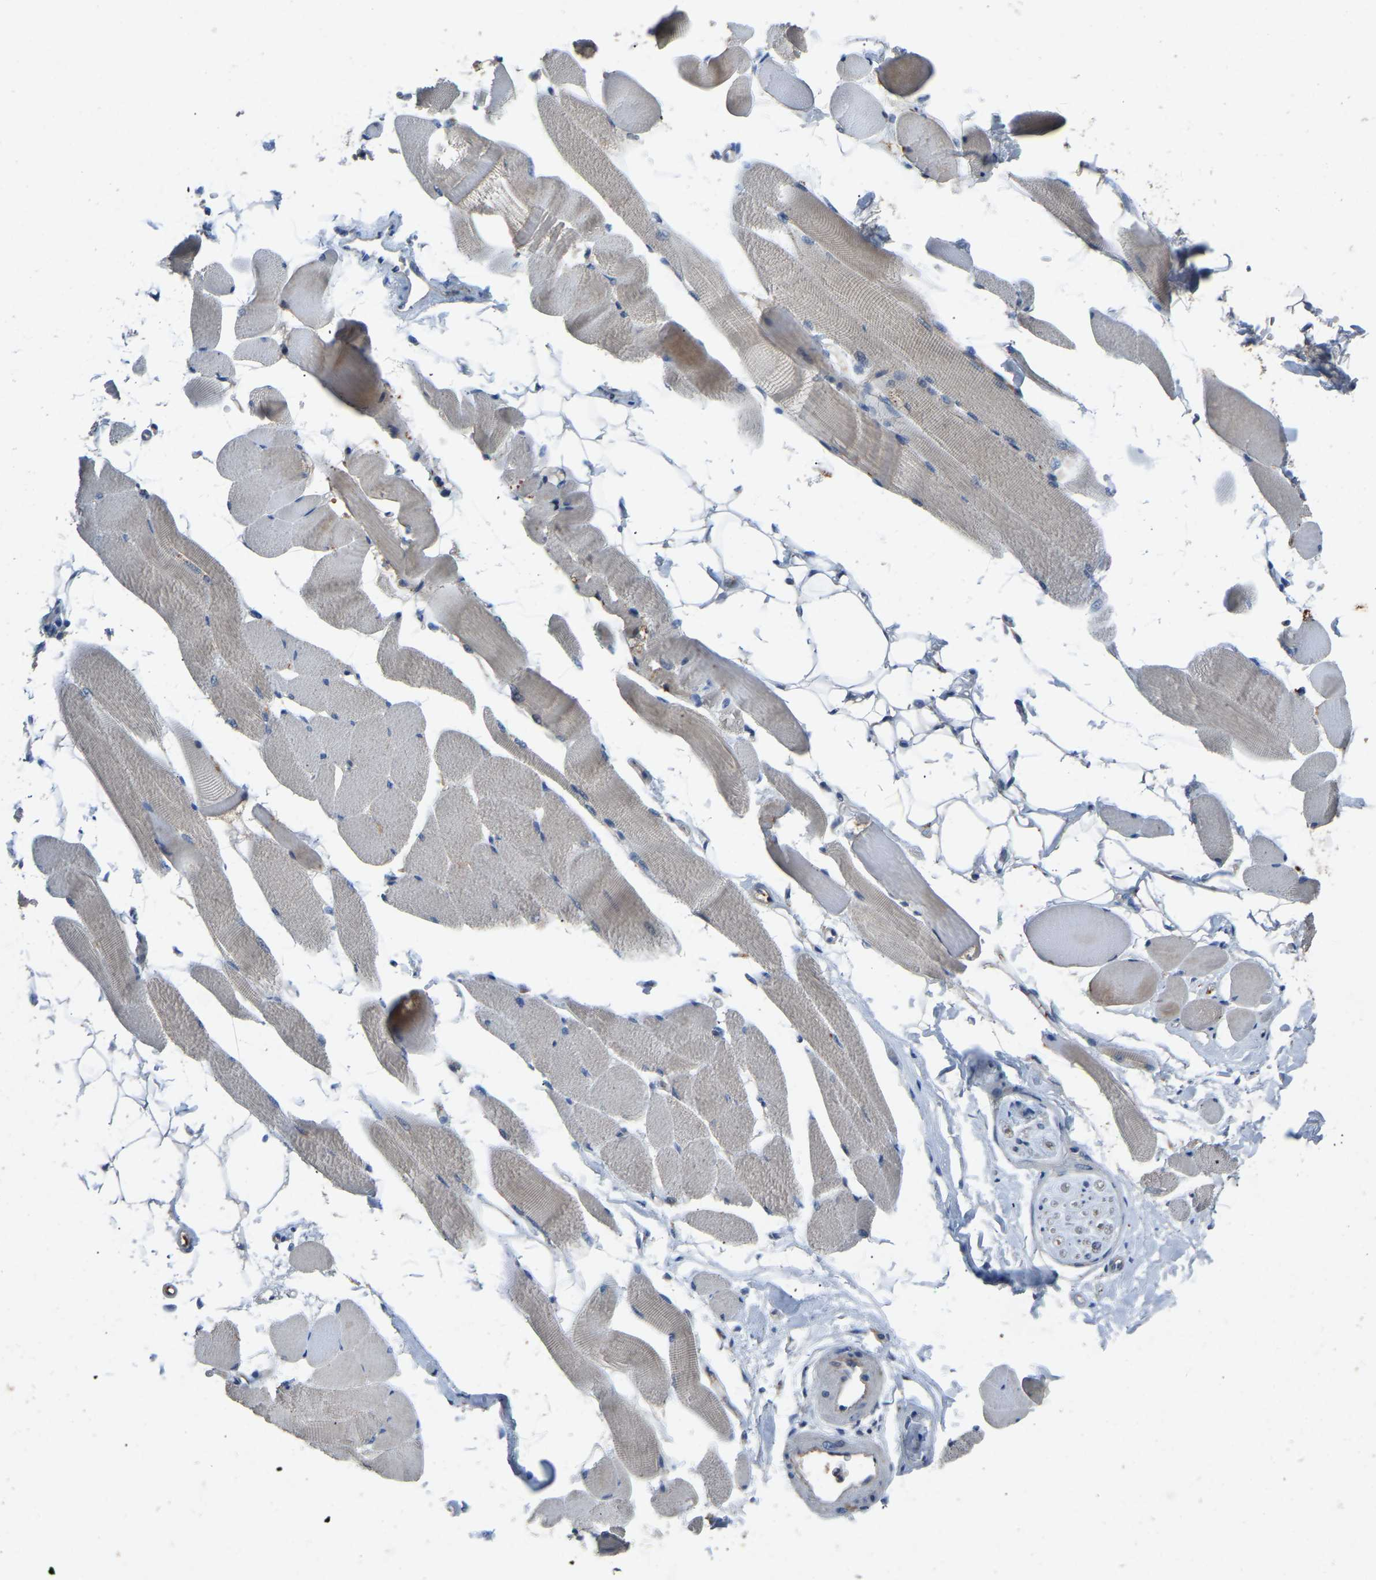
{"staining": {"intensity": "negative", "quantity": "none", "location": "none"}, "tissue": "skeletal muscle", "cell_type": "Myocytes", "image_type": "normal", "snomed": [{"axis": "morphology", "description": "Normal tissue, NOS"}, {"axis": "topography", "description": "Skeletal muscle"}, {"axis": "topography", "description": "Peripheral nerve tissue"}], "caption": "High power microscopy histopathology image of an immunohistochemistry histopathology image of unremarkable skeletal muscle, revealing no significant staining in myocytes. (DAB (3,3'-diaminobenzidine) IHC visualized using brightfield microscopy, high magnification).", "gene": "FHIT", "patient": {"sex": "female", "age": 84}}